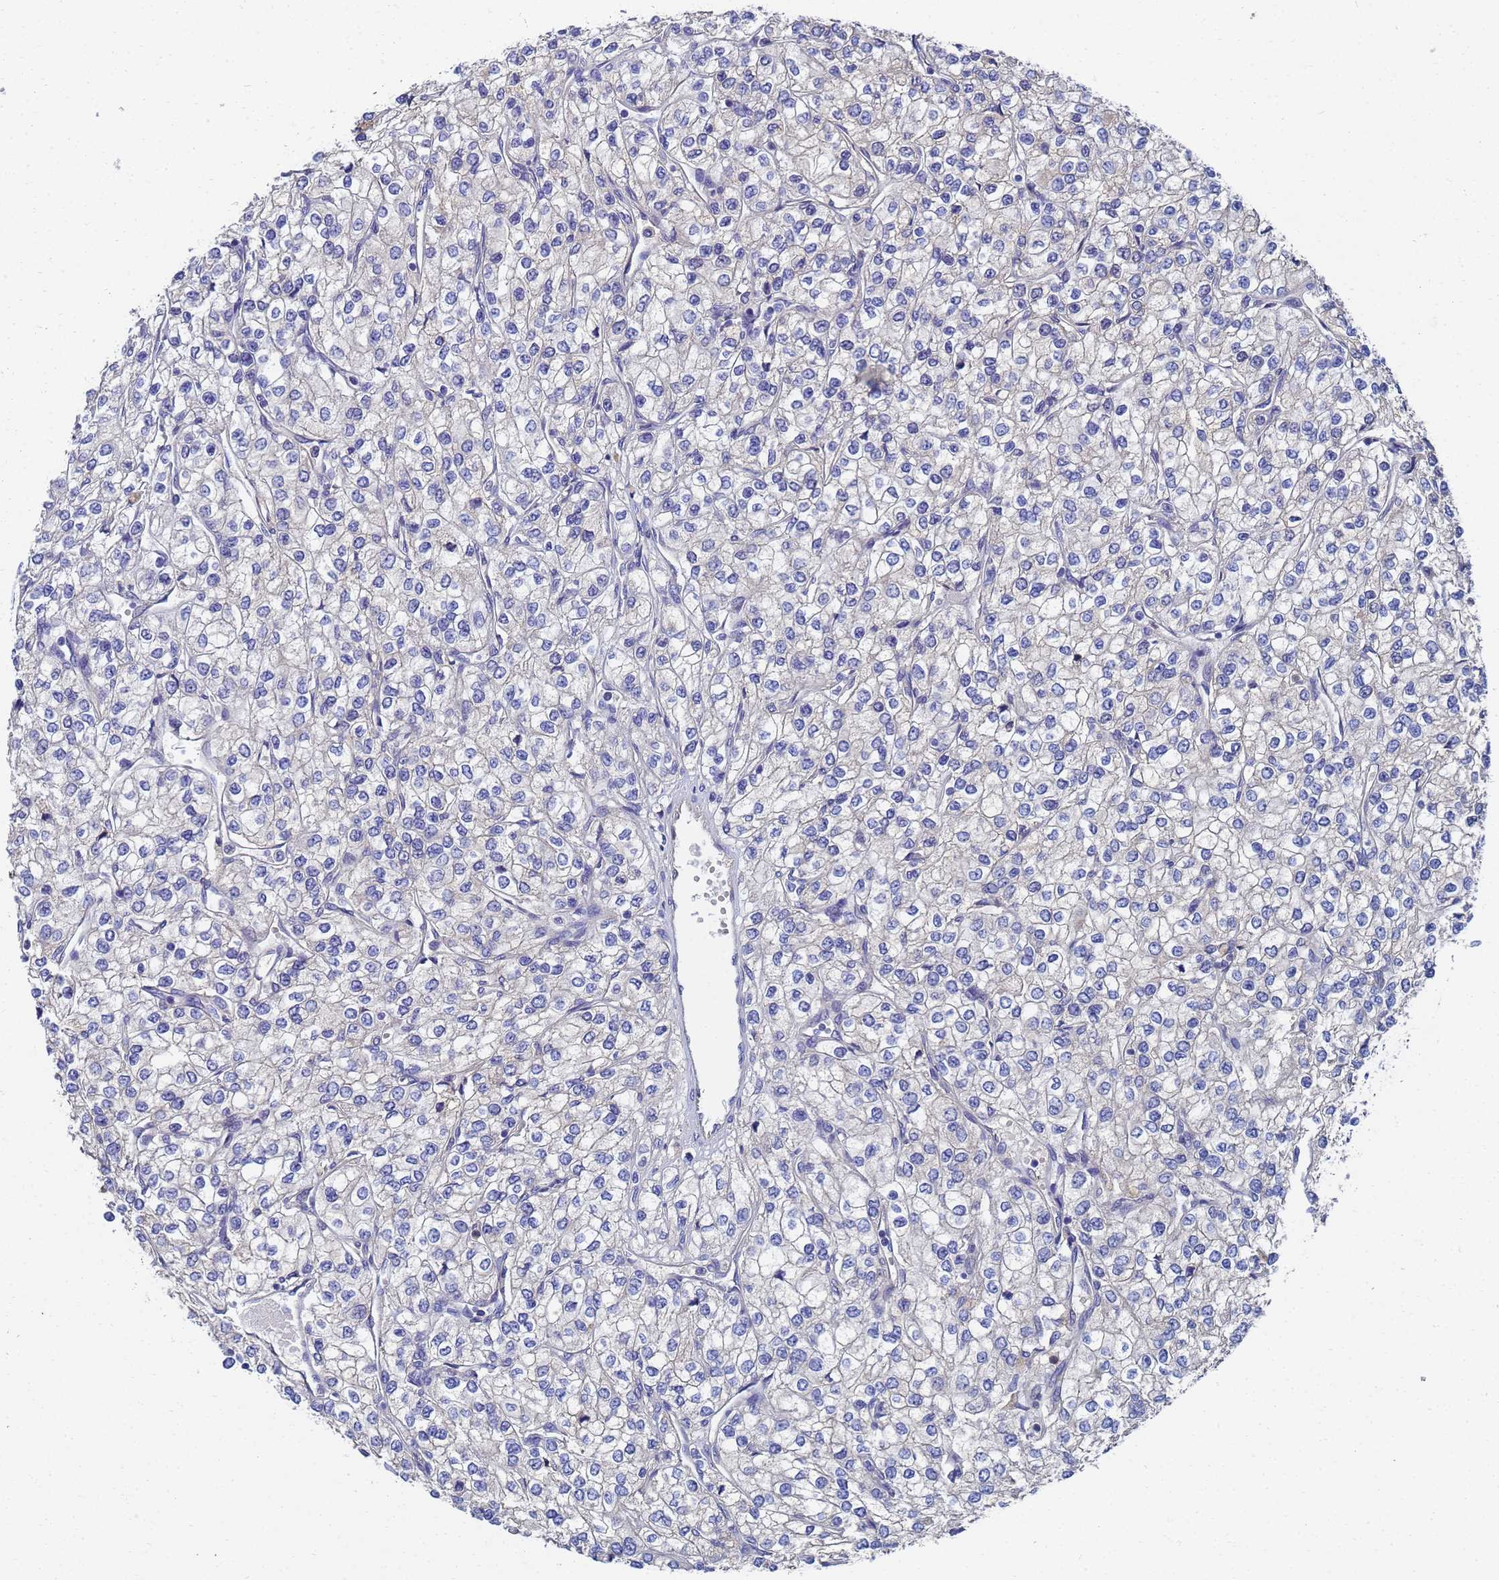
{"staining": {"intensity": "negative", "quantity": "none", "location": "none"}, "tissue": "renal cancer", "cell_type": "Tumor cells", "image_type": "cancer", "snomed": [{"axis": "morphology", "description": "Adenocarcinoma, NOS"}, {"axis": "topography", "description": "Kidney"}], "caption": "A high-resolution photomicrograph shows IHC staining of renal cancer (adenocarcinoma), which reveals no significant positivity in tumor cells. The staining is performed using DAB brown chromogen with nuclei counter-stained in using hematoxylin.", "gene": "LBX2", "patient": {"sex": "male", "age": 80}}